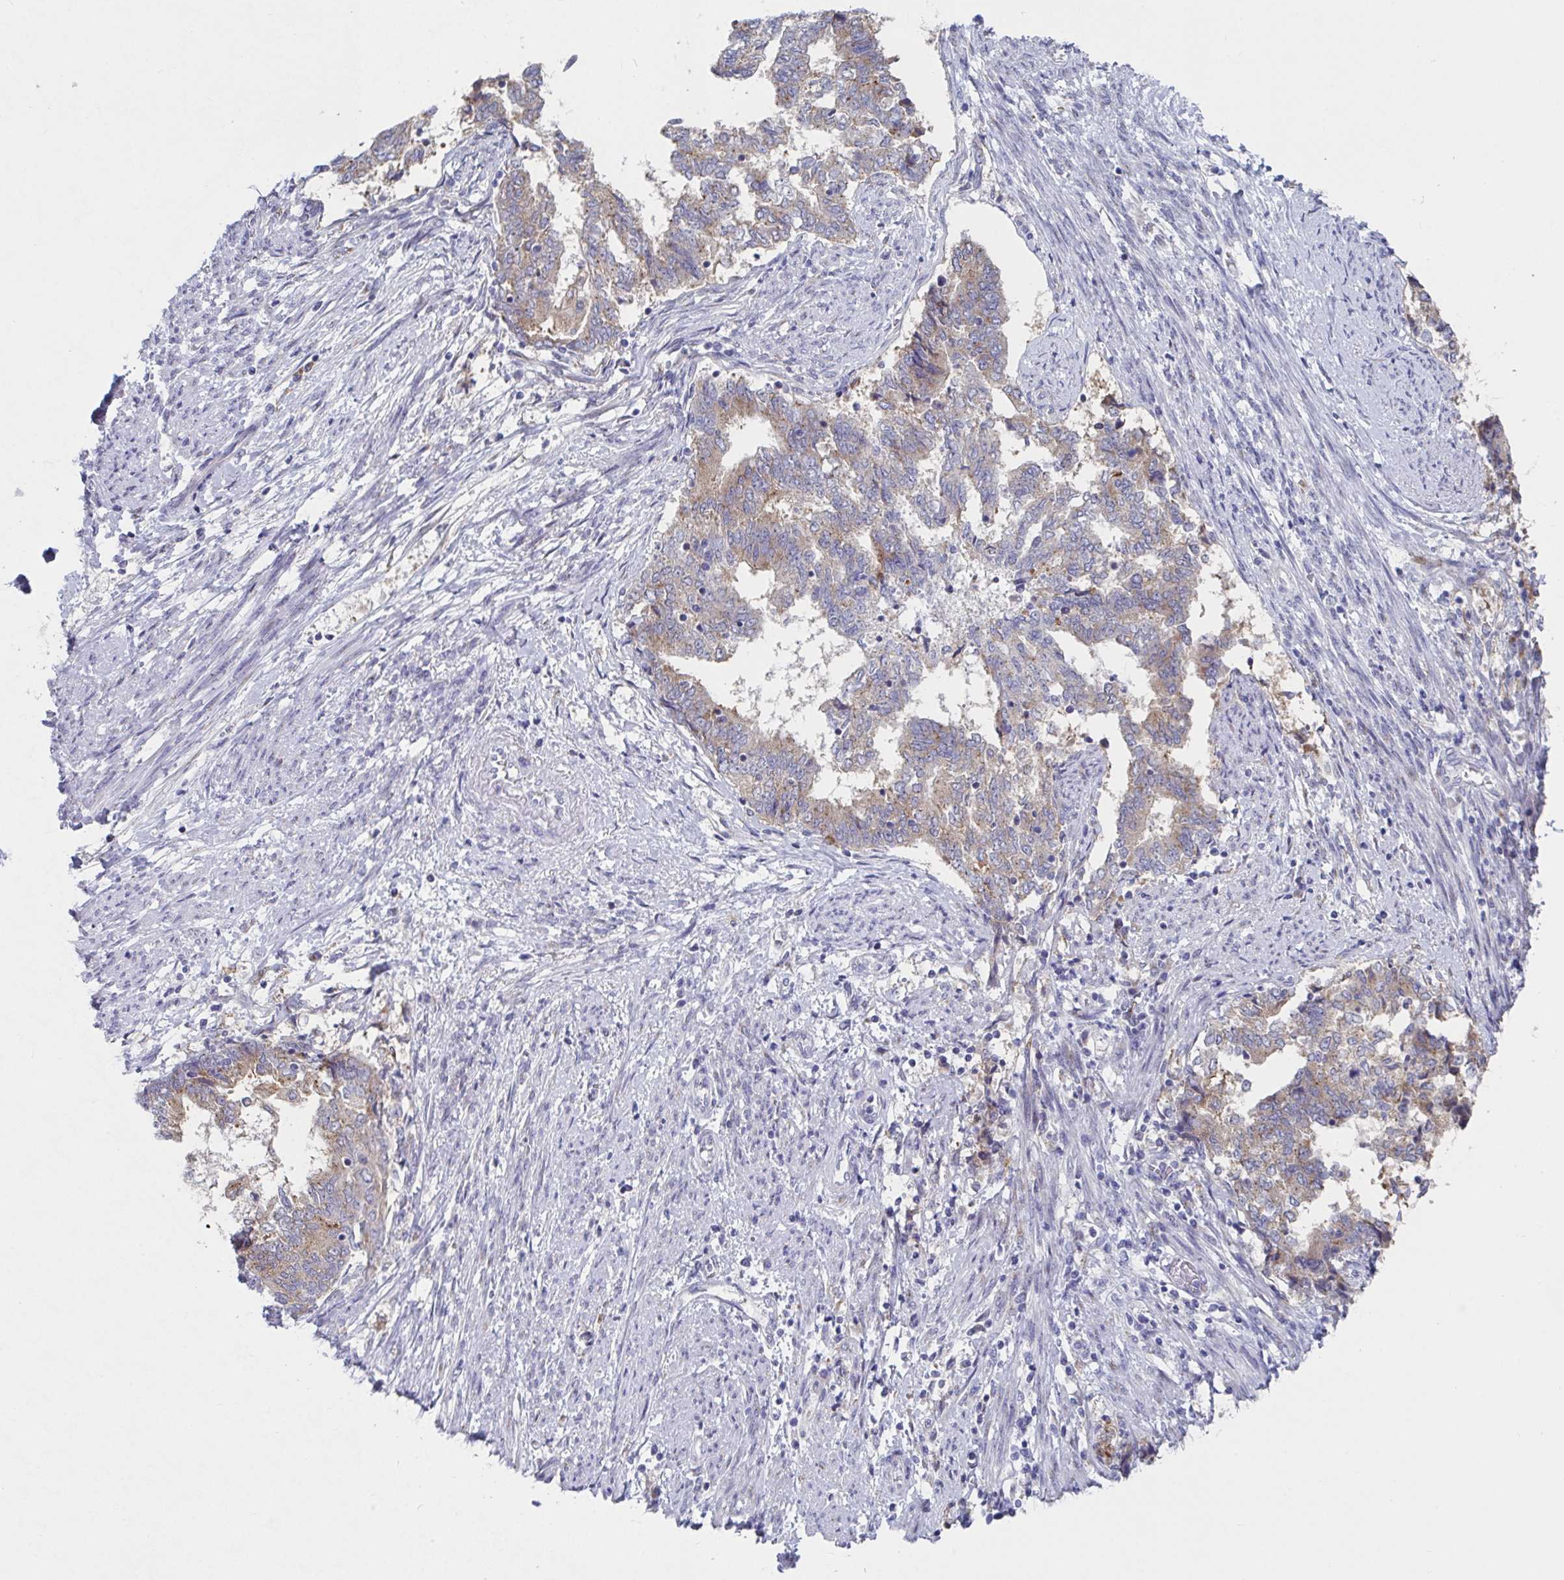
{"staining": {"intensity": "moderate", "quantity": "<25%", "location": "cytoplasmic/membranous"}, "tissue": "endometrial cancer", "cell_type": "Tumor cells", "image_type": "cancer", "snomed": [{"axis": "morphology", "description": "Adenocarcinoma, NOS"}, {"axis": "topography", "description": "Endometrium"}], "caption": "Human adenocarcinoma (endometrial) stained for a protein (brown) reveals moderate cytoplasmic/membranous positive staining in approximately <25% of tumor cells.", "gene": "TAS2R39", "patient": {"sex": "female", "age": 65}}